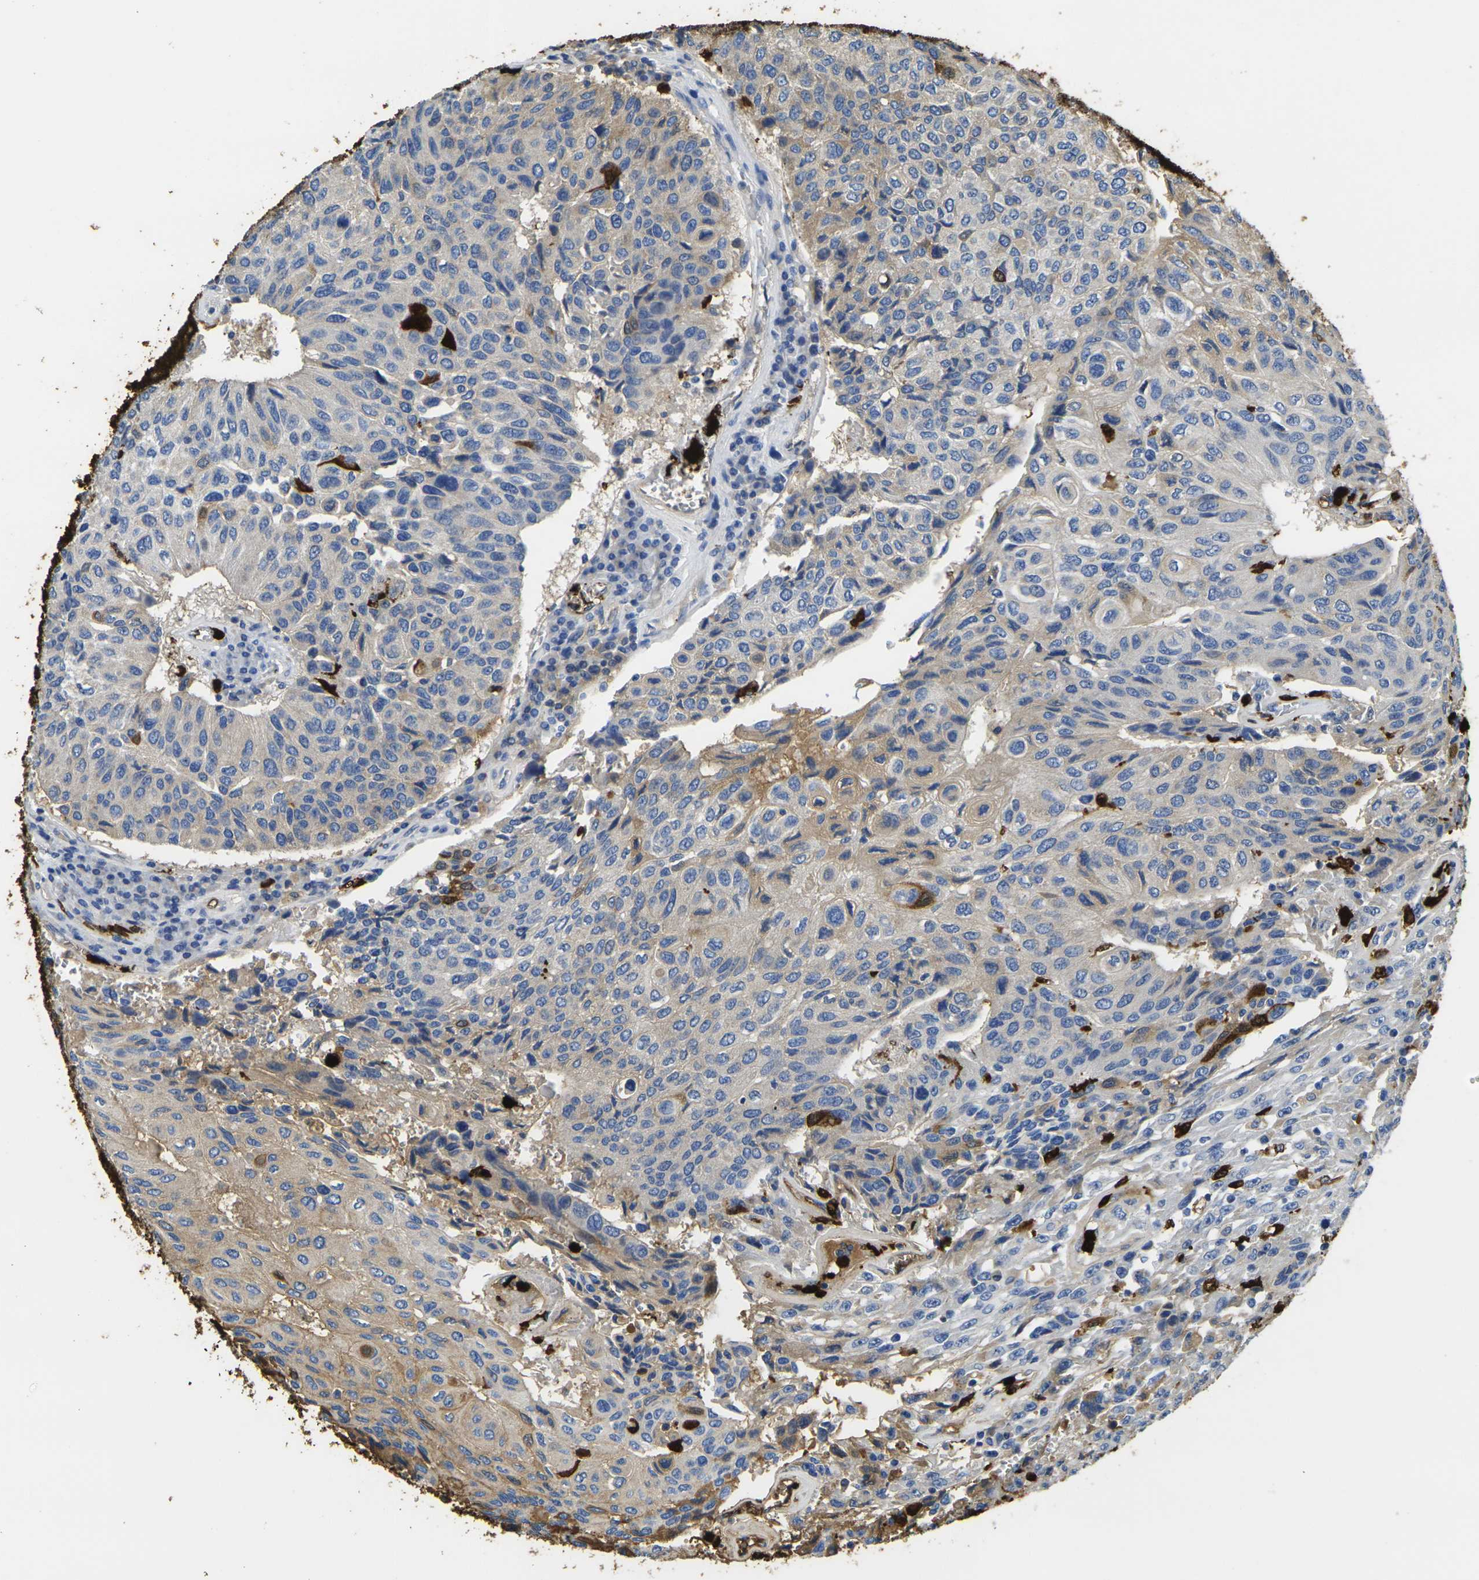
{"staining": {"intensity": "strong", "quantity": "25%-75%", "location": "cytoplasmic/membranous"}, "tissue": "urothelial cancer", "cell_type": "Tumor cells", "image_type": "cancer", "snomed": [{"axis": "morphology", "description": "Urothelial carcinoma, High grade"}, {"axis": "topography", "description": "Urinary bladder"}], "caption": "Urothelial cancer stained with a brown dye shows strong cytoplasmic/membranous positive expression in about 25%-75% of tumor cells.", "gene": "S100A9", "patient": {"sex": "male", "age": 66}}